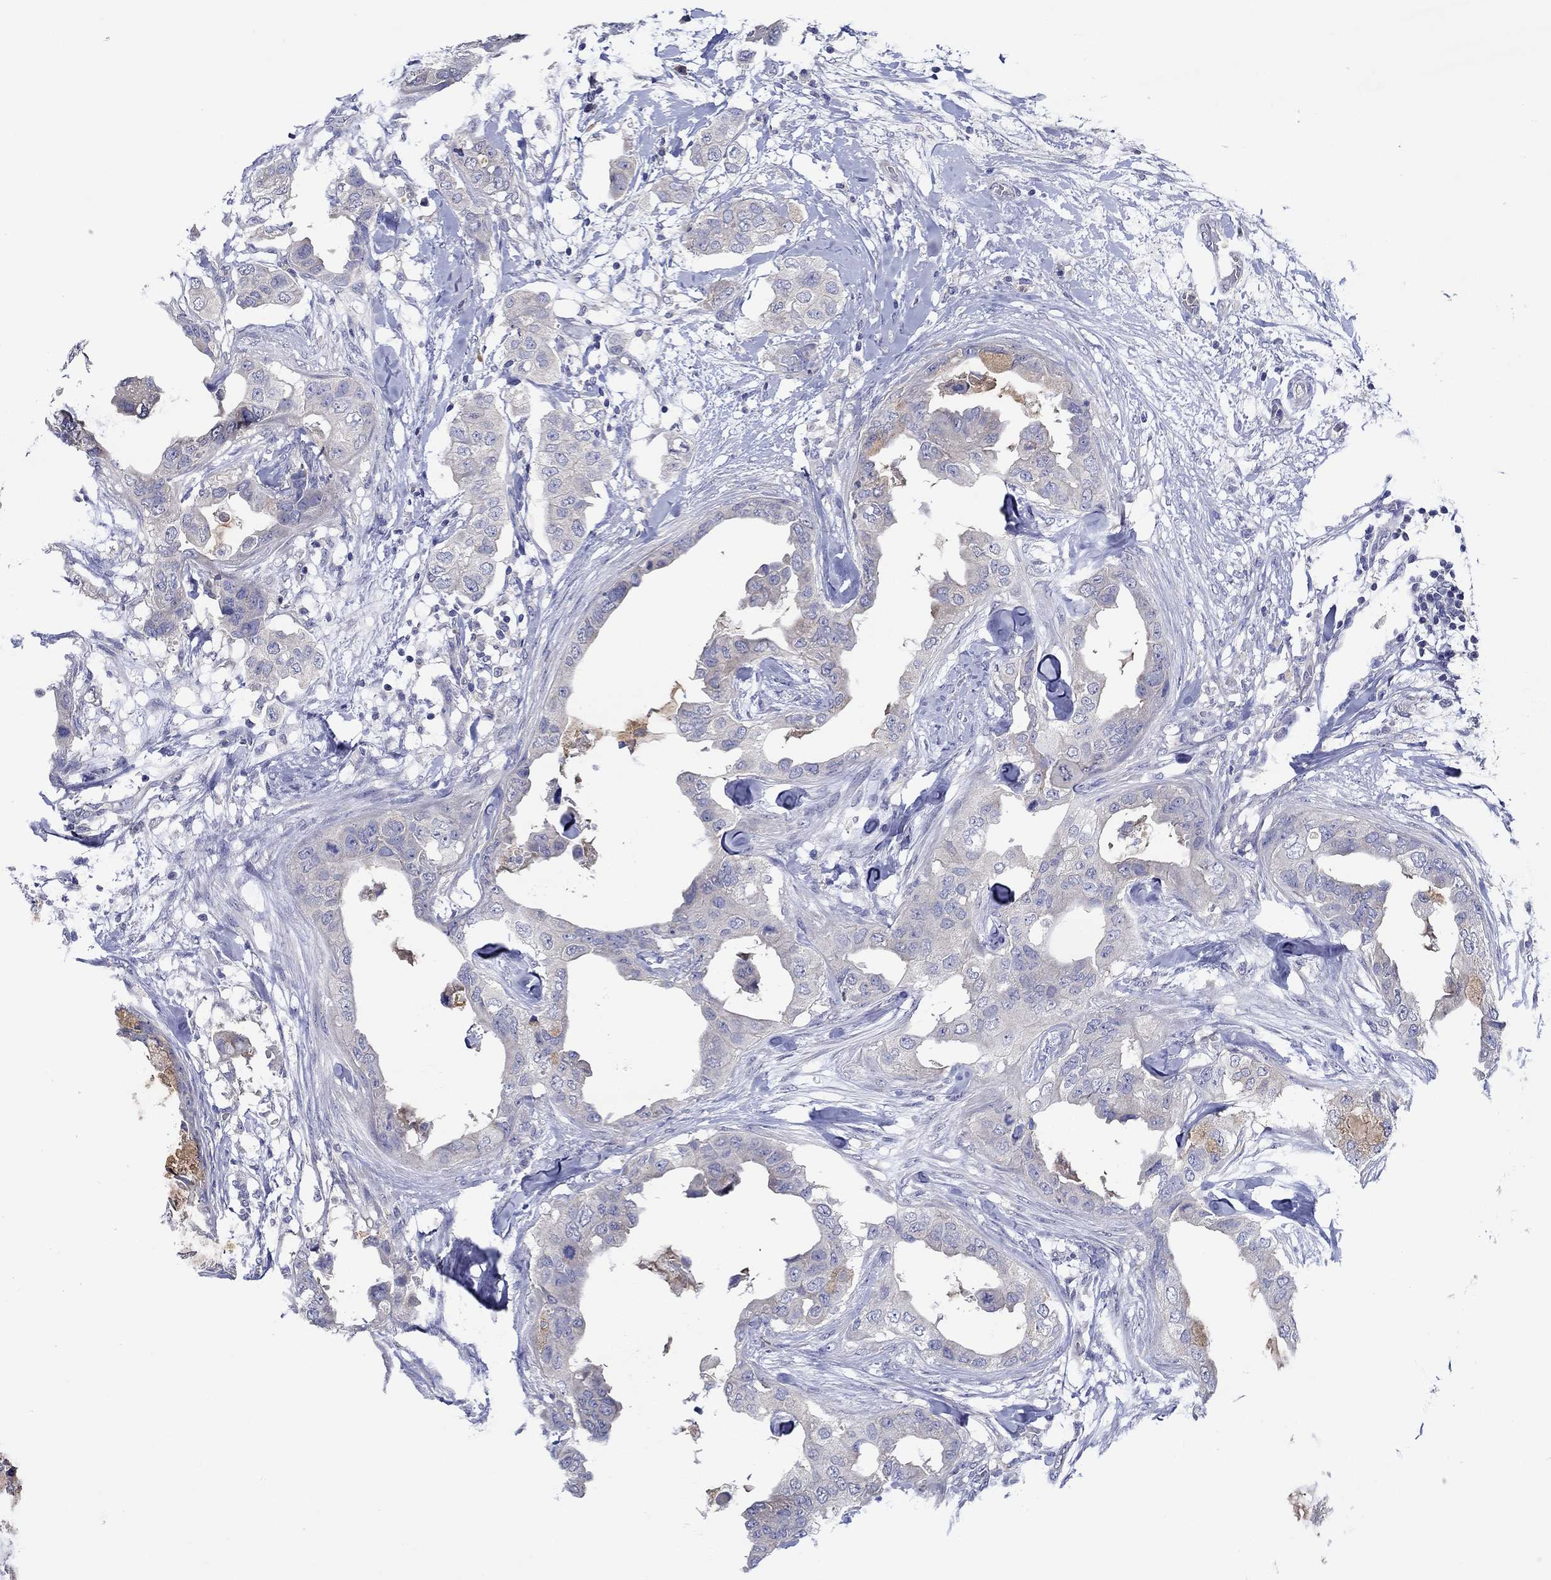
{"staining": {"intensity": "weak", "quantity": "<25%", "location": "cytoplasmic/membranous"}, "tissue": "breast cancer", "cell_type": "Tumor cells", "image_type": "cancer", "snomed": [{"axis": "morphology", "description": "Normal tissue, NOS"}, {"axis": "morphology", "description": "Duct carcinoma"}, {"axis": "topography", "description": "Breast"}], "caption": "IHC micrograph of breast cancer stained for a protein (brown), which exhibits no expression in tumor cells.", "gene": "CHIT1", "patient": {"sex": "female", "age": 40}}